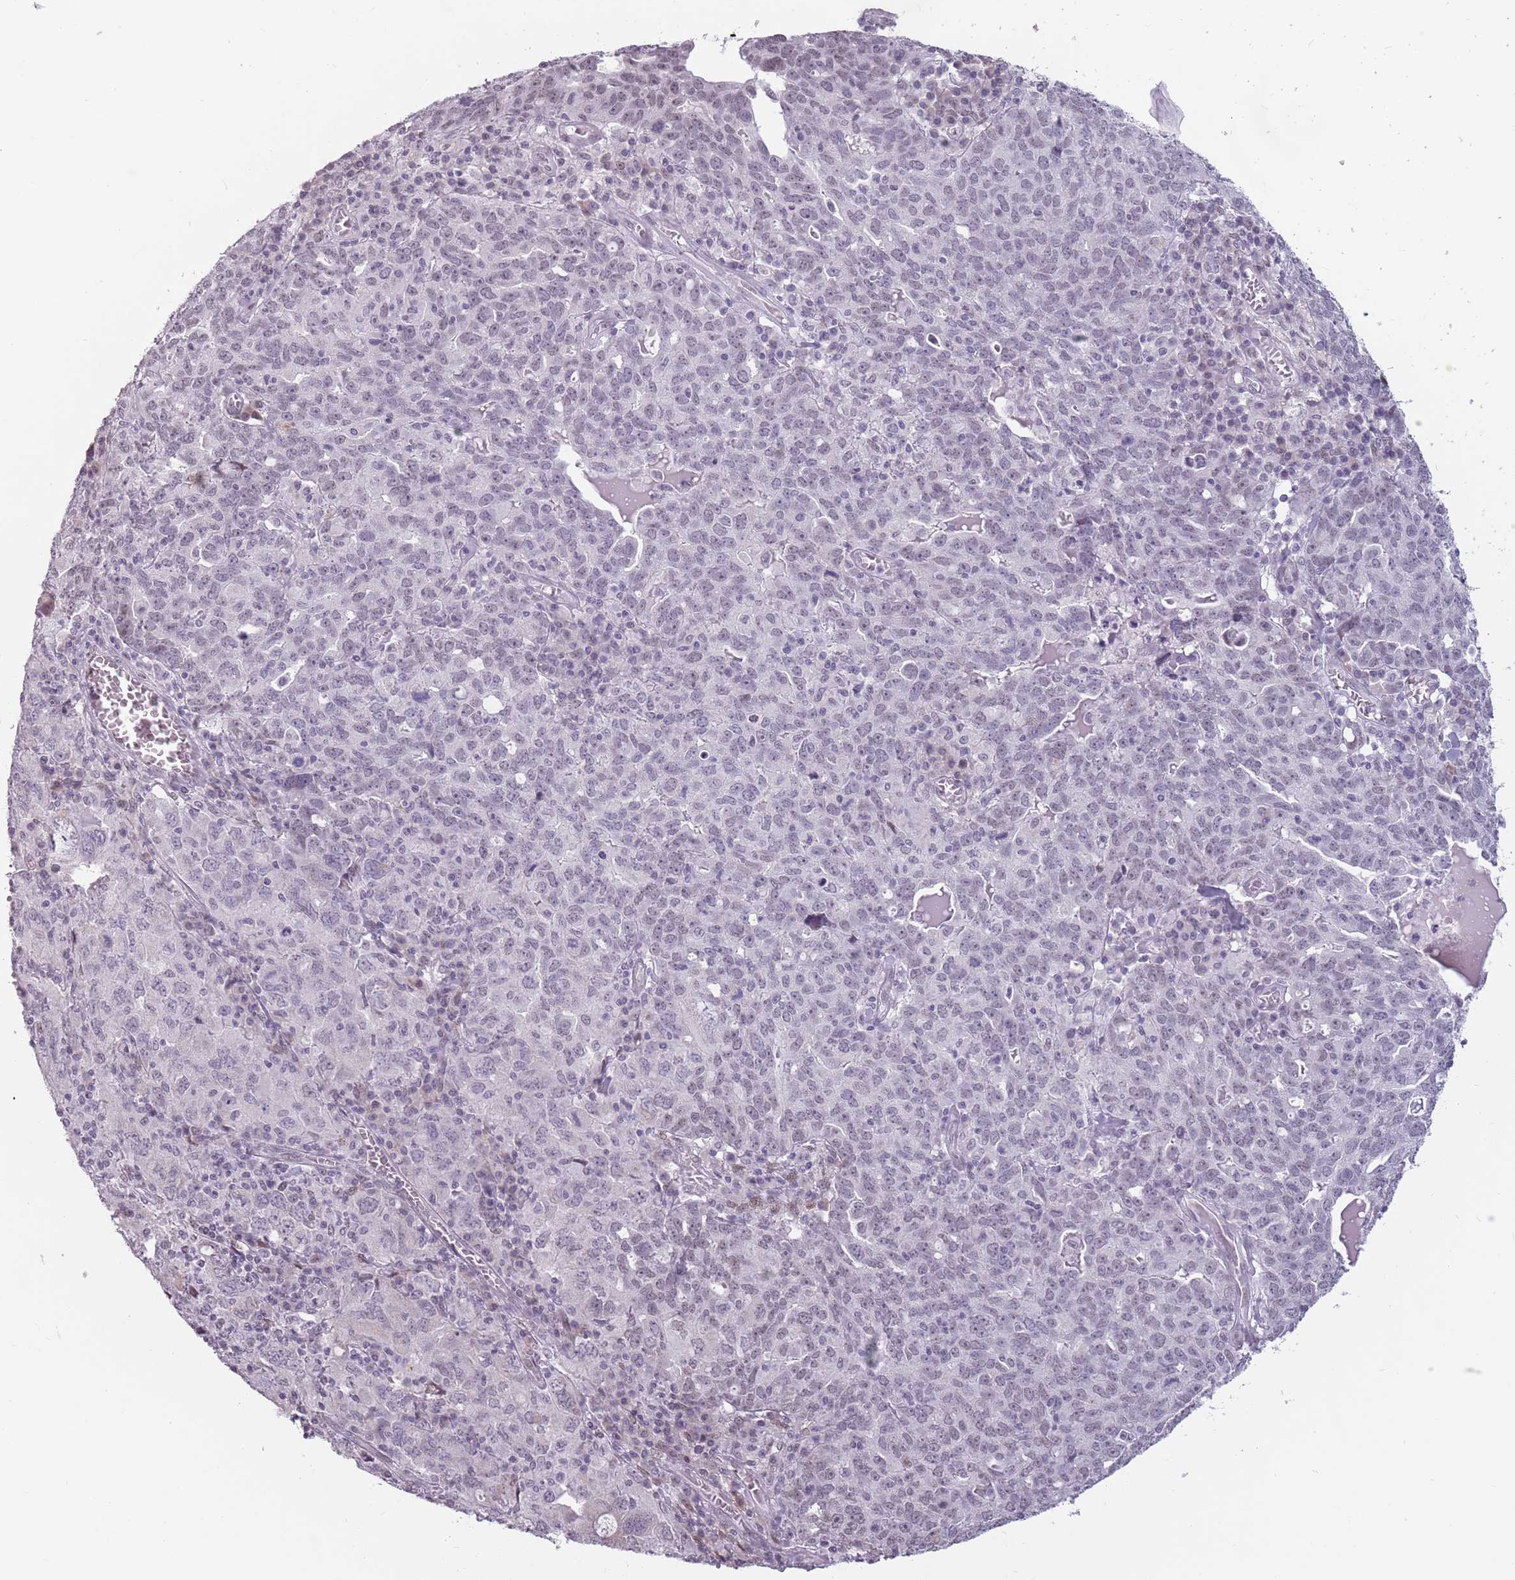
{"staining": {"intensity": "weak", "quantity": "<25%", "location": "nuclear"}, "tissue": "ovarian cancer", "cell_type": "Tumor cells", "image_type": "cancer", "snomed": [{"axis": "morphology", "description": "Carcinoma, endometroid"}, {"axis": "topography", "description": "Ovary"}], "caption": "Immunohistochemistry histopathology image of endometroid carcinoma (ovarian) stained for a protein (brown), which reveals no staining in tumor cells. (DAB (3,3'-diaminobenzidine) IHC, high magnification).", "gene": "PTCHD1", "patient": {"sex": "female", "age": 62}}